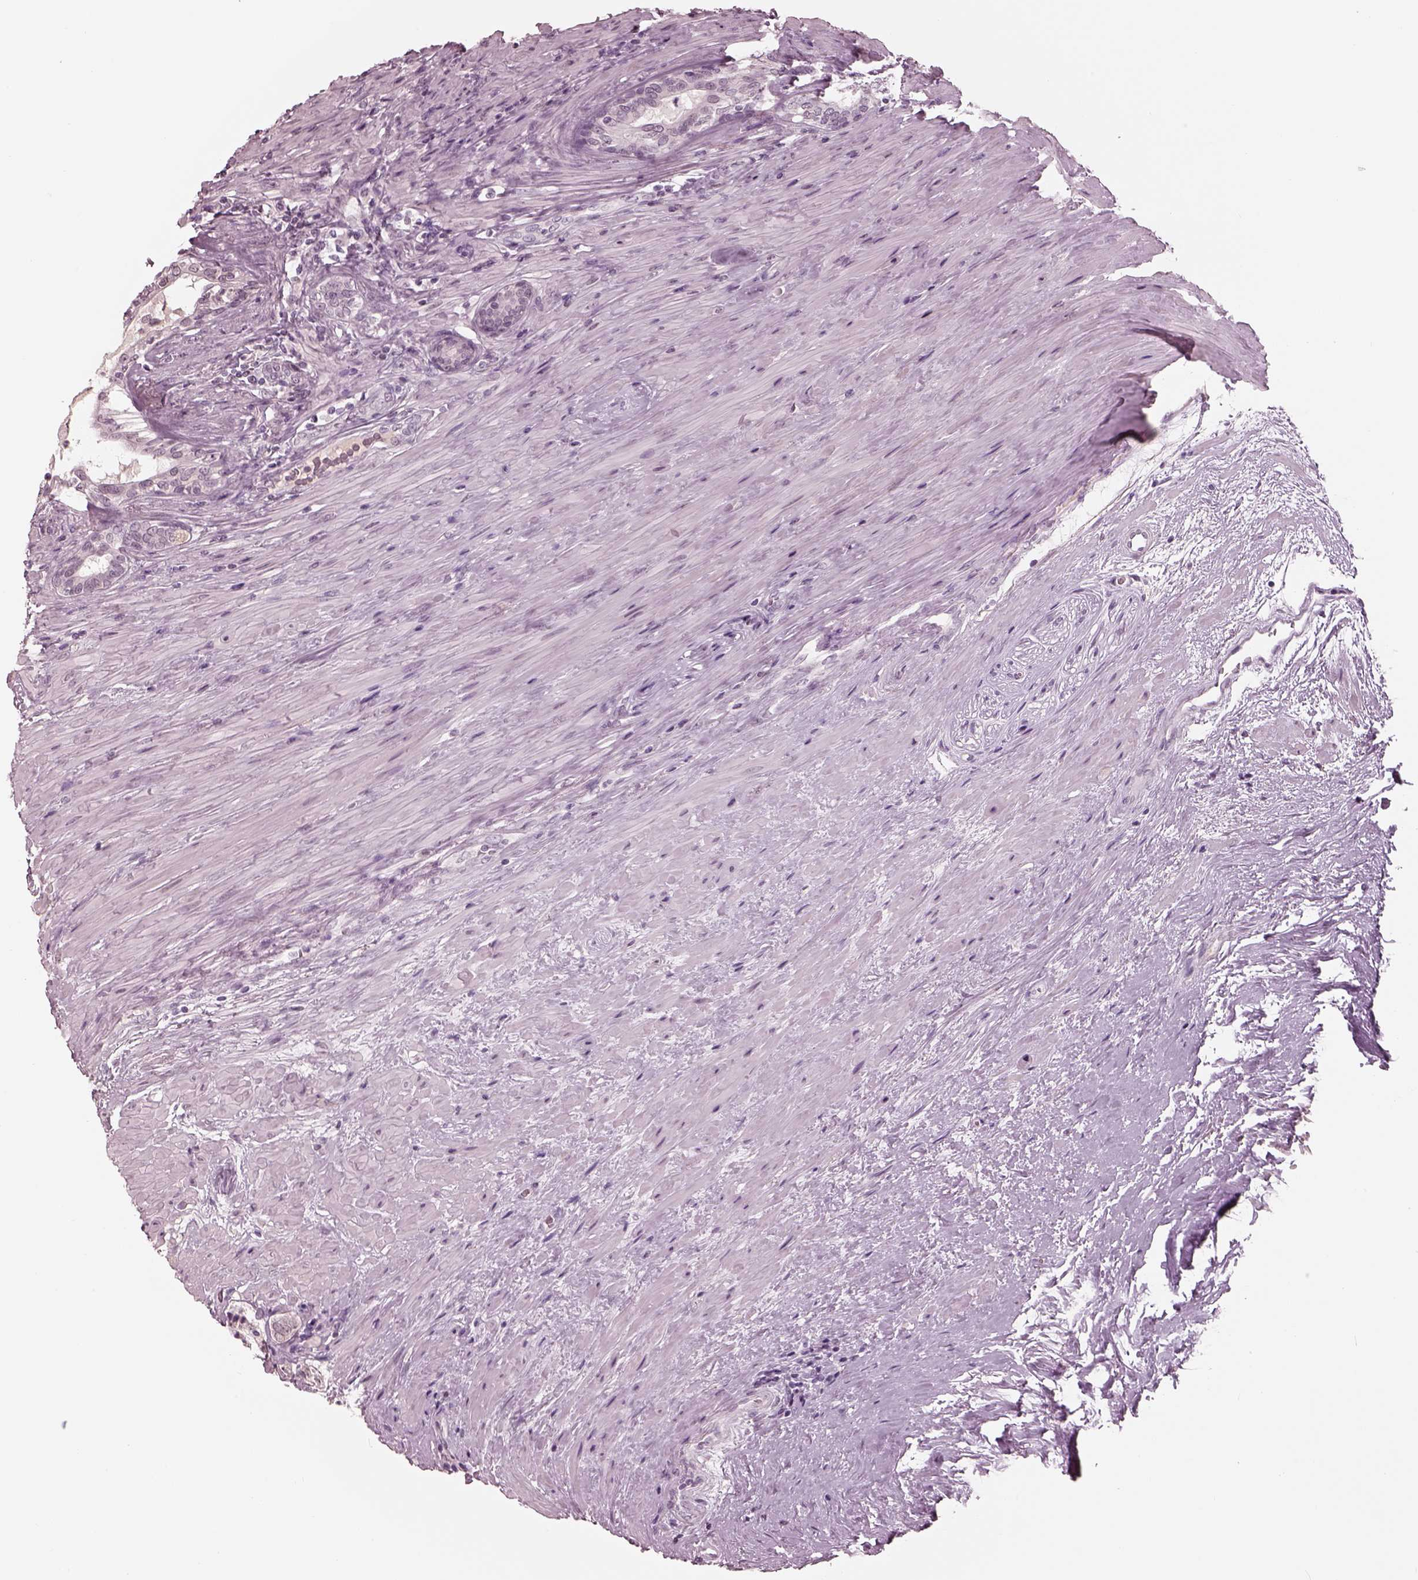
{"staining": {"intensity": "negative", "quantity": "none", "location": "none"}, "tissue": "prostate cancer", "cell_type": "Tumor cells", "image_type": "cancer", "snomed": [{"axis": "morphology", "description": "Adenocarcinoma, Low grade"}, {"axis": "topography", "description": "Prostate and seminal vesicle, NOS"}], "caption": "Immunohistochemistry (IHC) histopathology image of neoplastic tissue: prostate cancer stained with DAB (3,3'-diaminobenzidine) displays no significant protein positivity in tumor cells.", "gene": "GARIN4", "patient": {"sex": "male", "age": 61}}